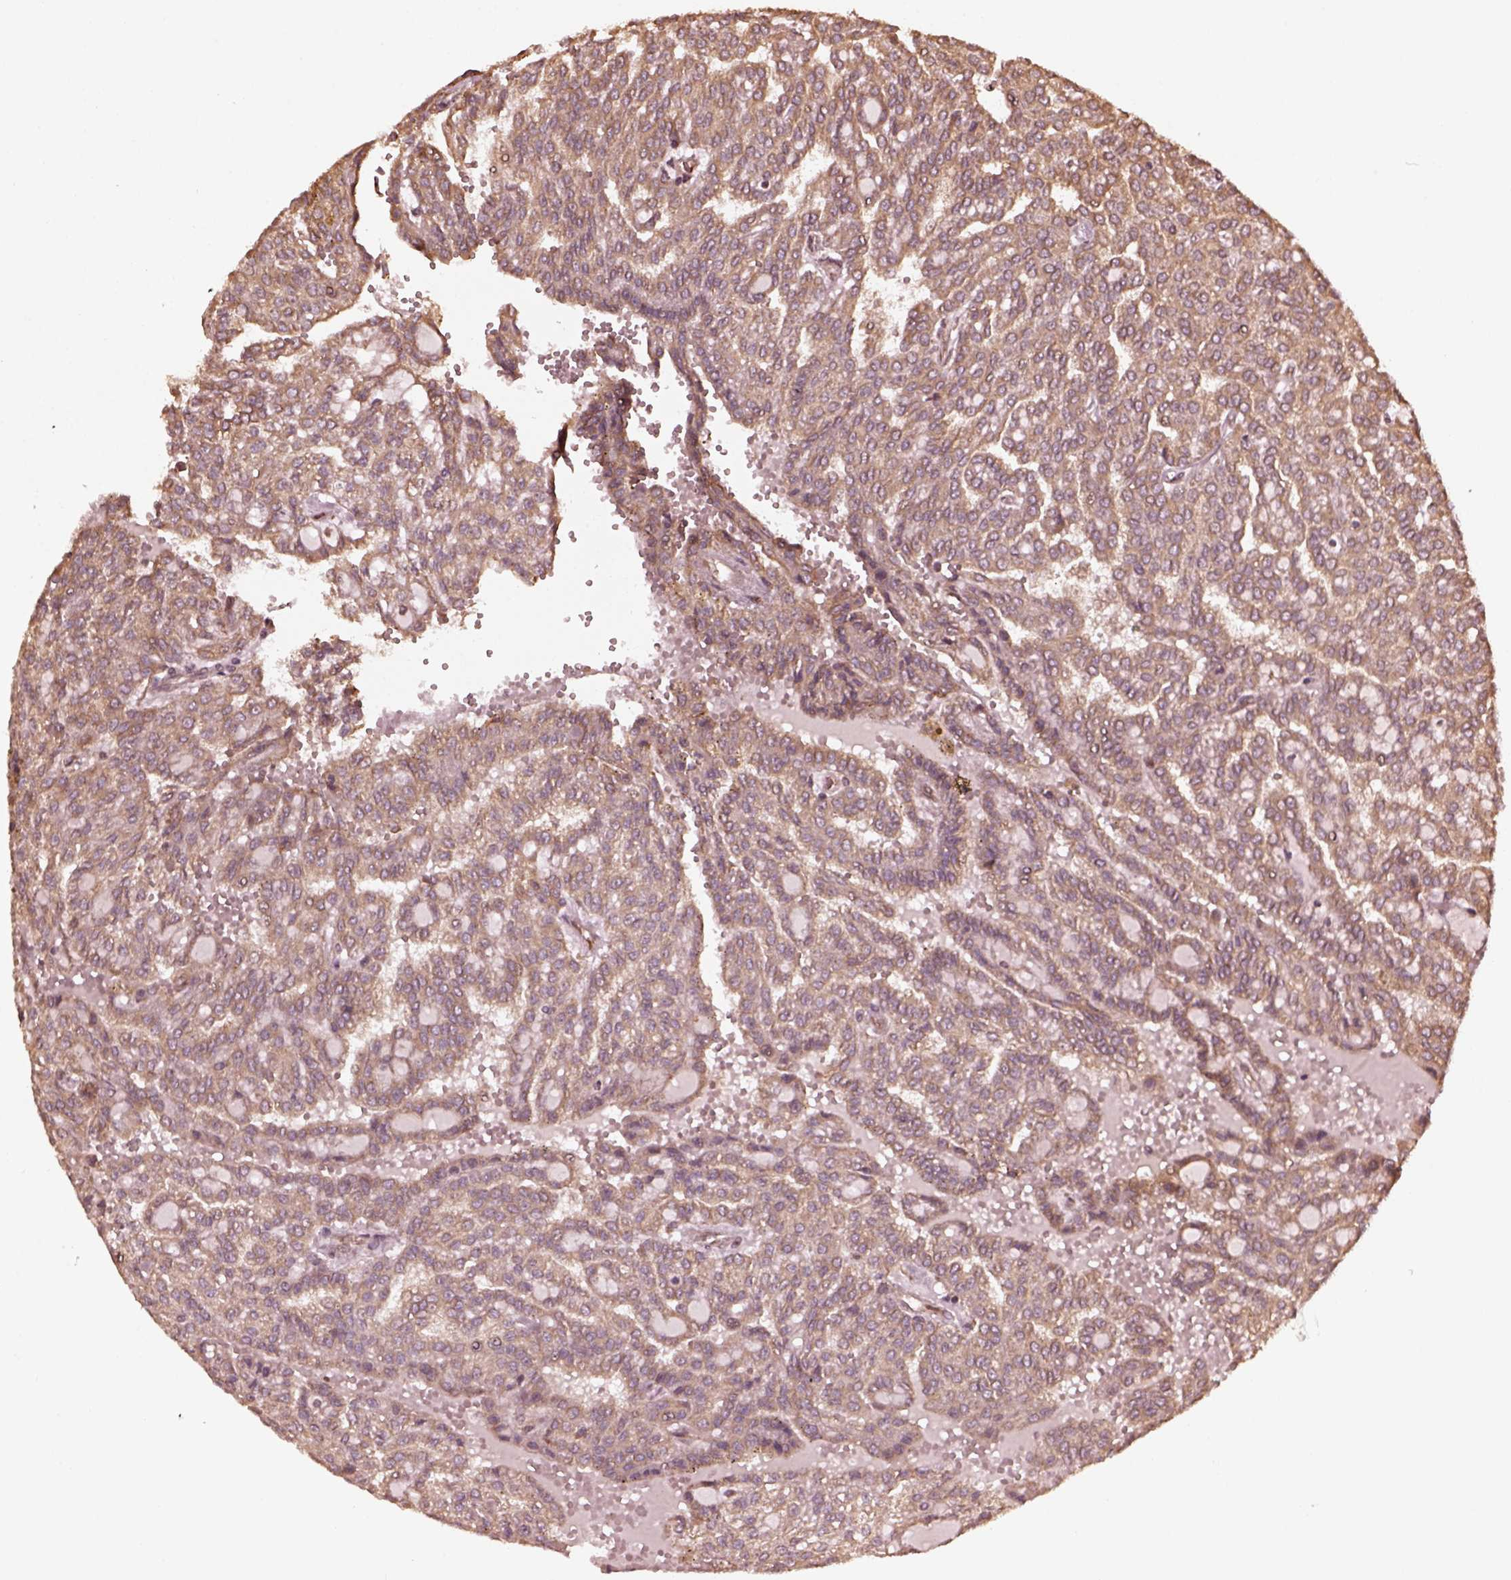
{"staining": {"intensity": "weak", "quantity": ">75%", "location": "cytoplasmic/membranous"}, "tissue": "renal cancer", "cell_type": "Tumor cells", "image_type": "cancer", "snomed": [{"axis": "morphology", "description": "Adenocarcinoma, NOS"}, {"axis": "topography", "description": "Kidney"}], "caption": "Adenocarcinoma (renal) stained with a brown dye displays weak cytoplasmic/membranous positive expression in approximately >75% of tumor cells.", "gene": "ZNF292", "patient": {"sex": "male", "age": 63}}